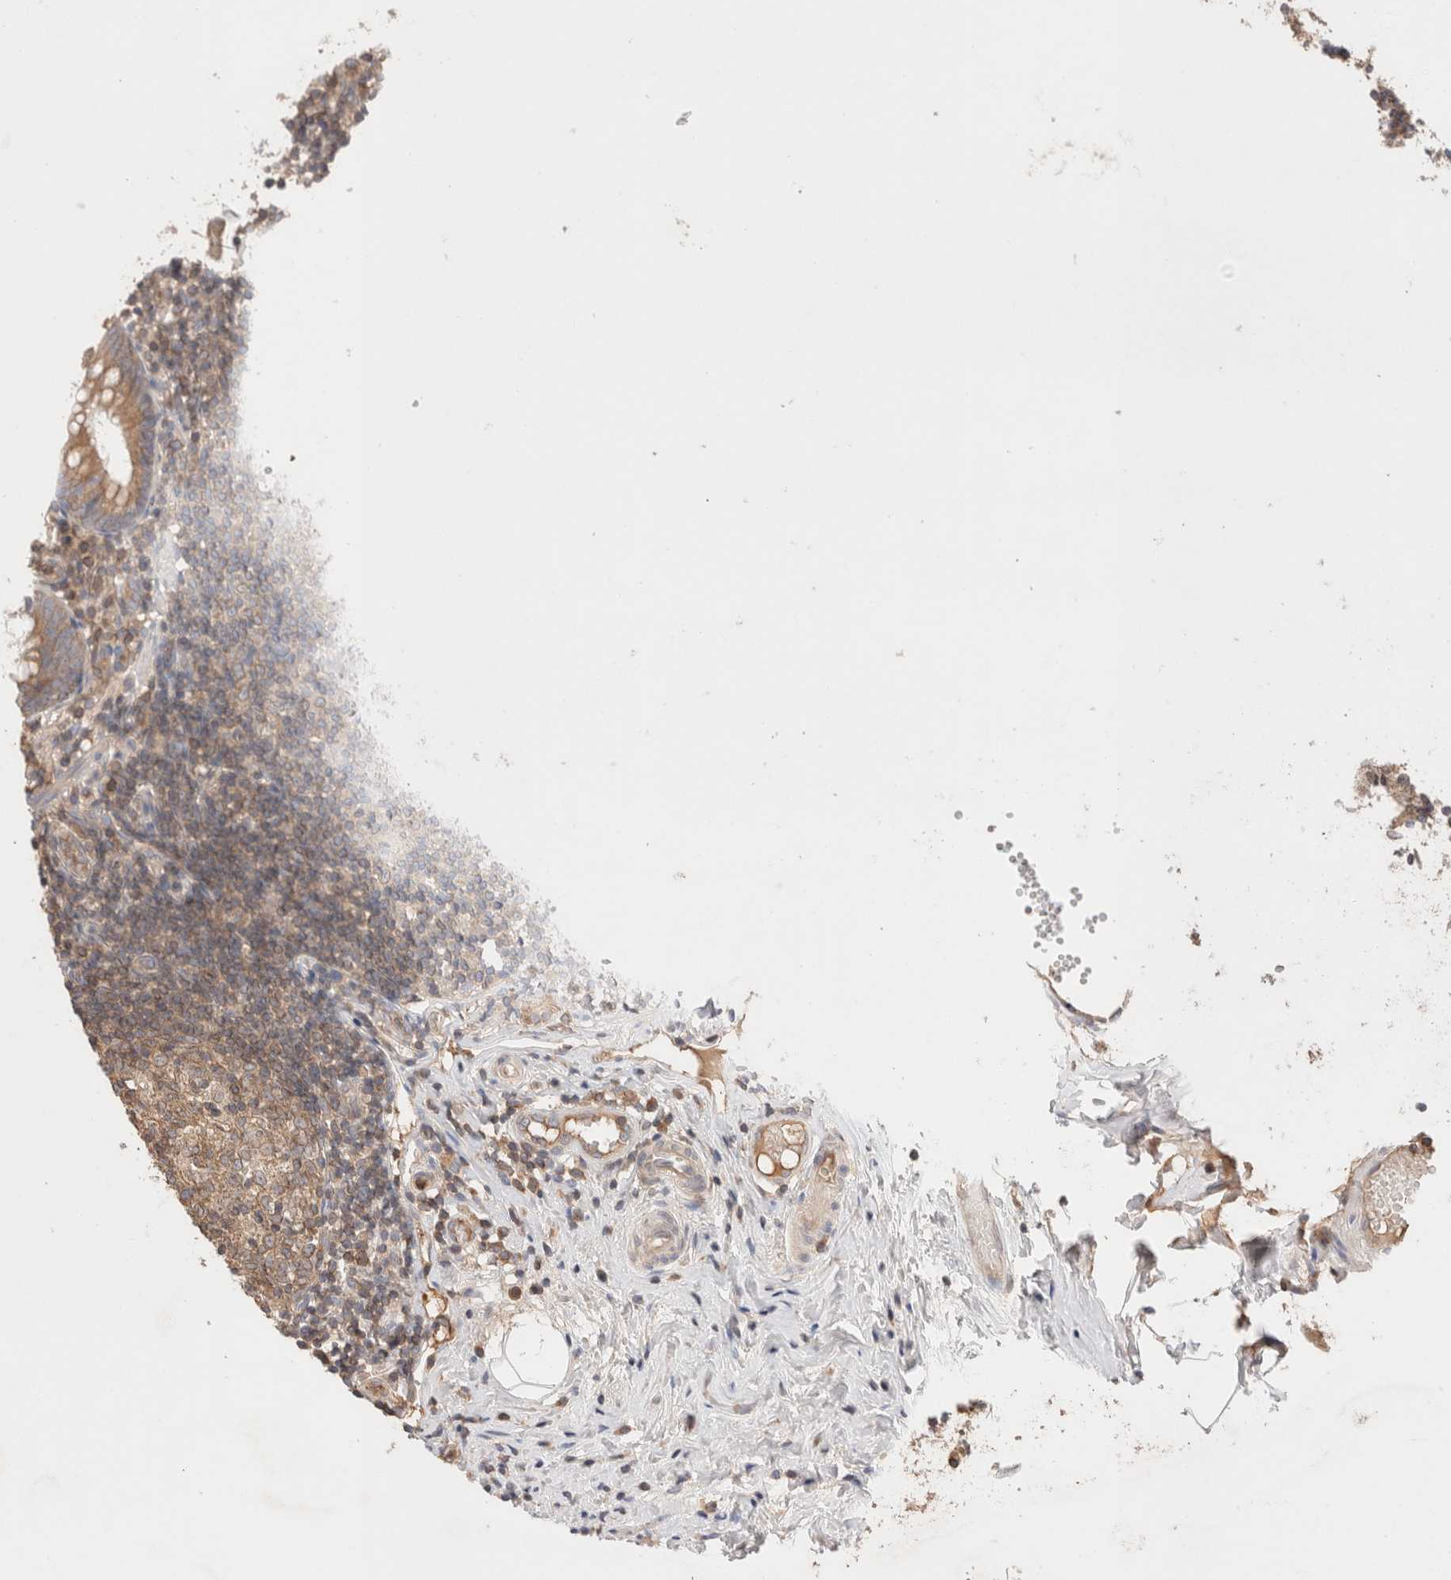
{"staining": {"intensity": "moderate", "quantity": ">75%", "location": "cytoplasmic/membranous"}, "tissue": "appendix", "cell_type": "Glandular cells", "image_type": "normal", "snomed": [{"axis": "morphology", "description": "Normal tissue, NOS"}, {"axis": "topography", "description": "Appendix"}], "caption": "This is an image of immunohistochemistry staining of normal appendix, which shows moderate expression in the cytoplasmic/membranous of glandular cells.", "gene": "SIKE1", "patient": {"sex": "female", "age": 20}}